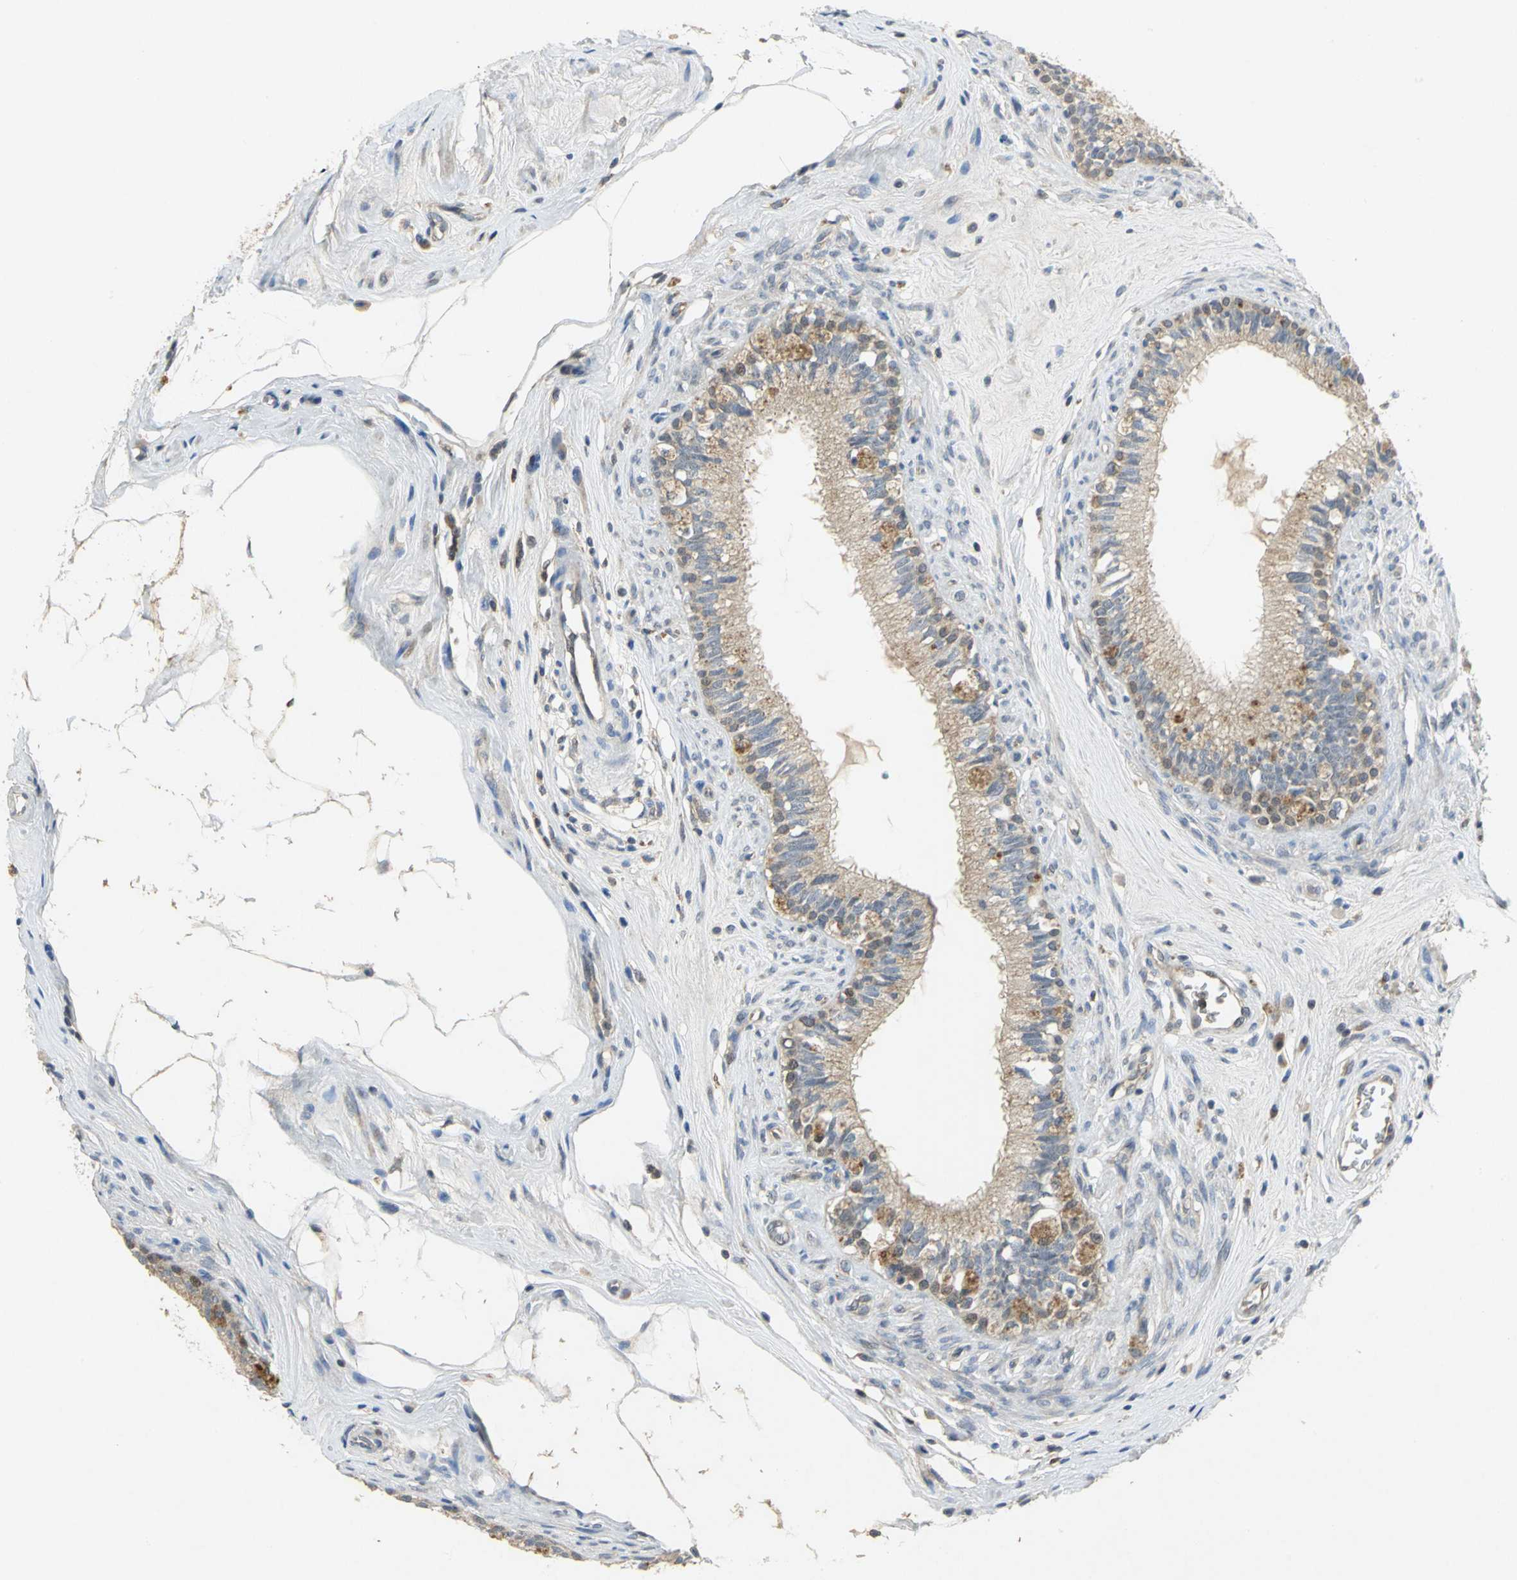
{"staining": {"intensity": "weak", "quantity": ">75%", "location": "cytoplasmic/membranous"}, "tissue": "epididymis", "cell_type": "Glandular cells", "image_type": "normal", "snomed": [{"axis": "morphology", "description": "Normal tissue, NOS"}, {"axis": "morphology", "description": "Inflammation, NOS"}, {"axis": "topography", "description": "Epididymis"}], "caption": "This micrograph reveals unremarkable epididymis stained with IHC to label a protein in brown. The cytoplasmic/membranous of glandular cells show weak positivity for the protein. Nuclei are counter-stained blue.", "gene": "PPIA", "patient": {"sex": "male", "age": 84}}